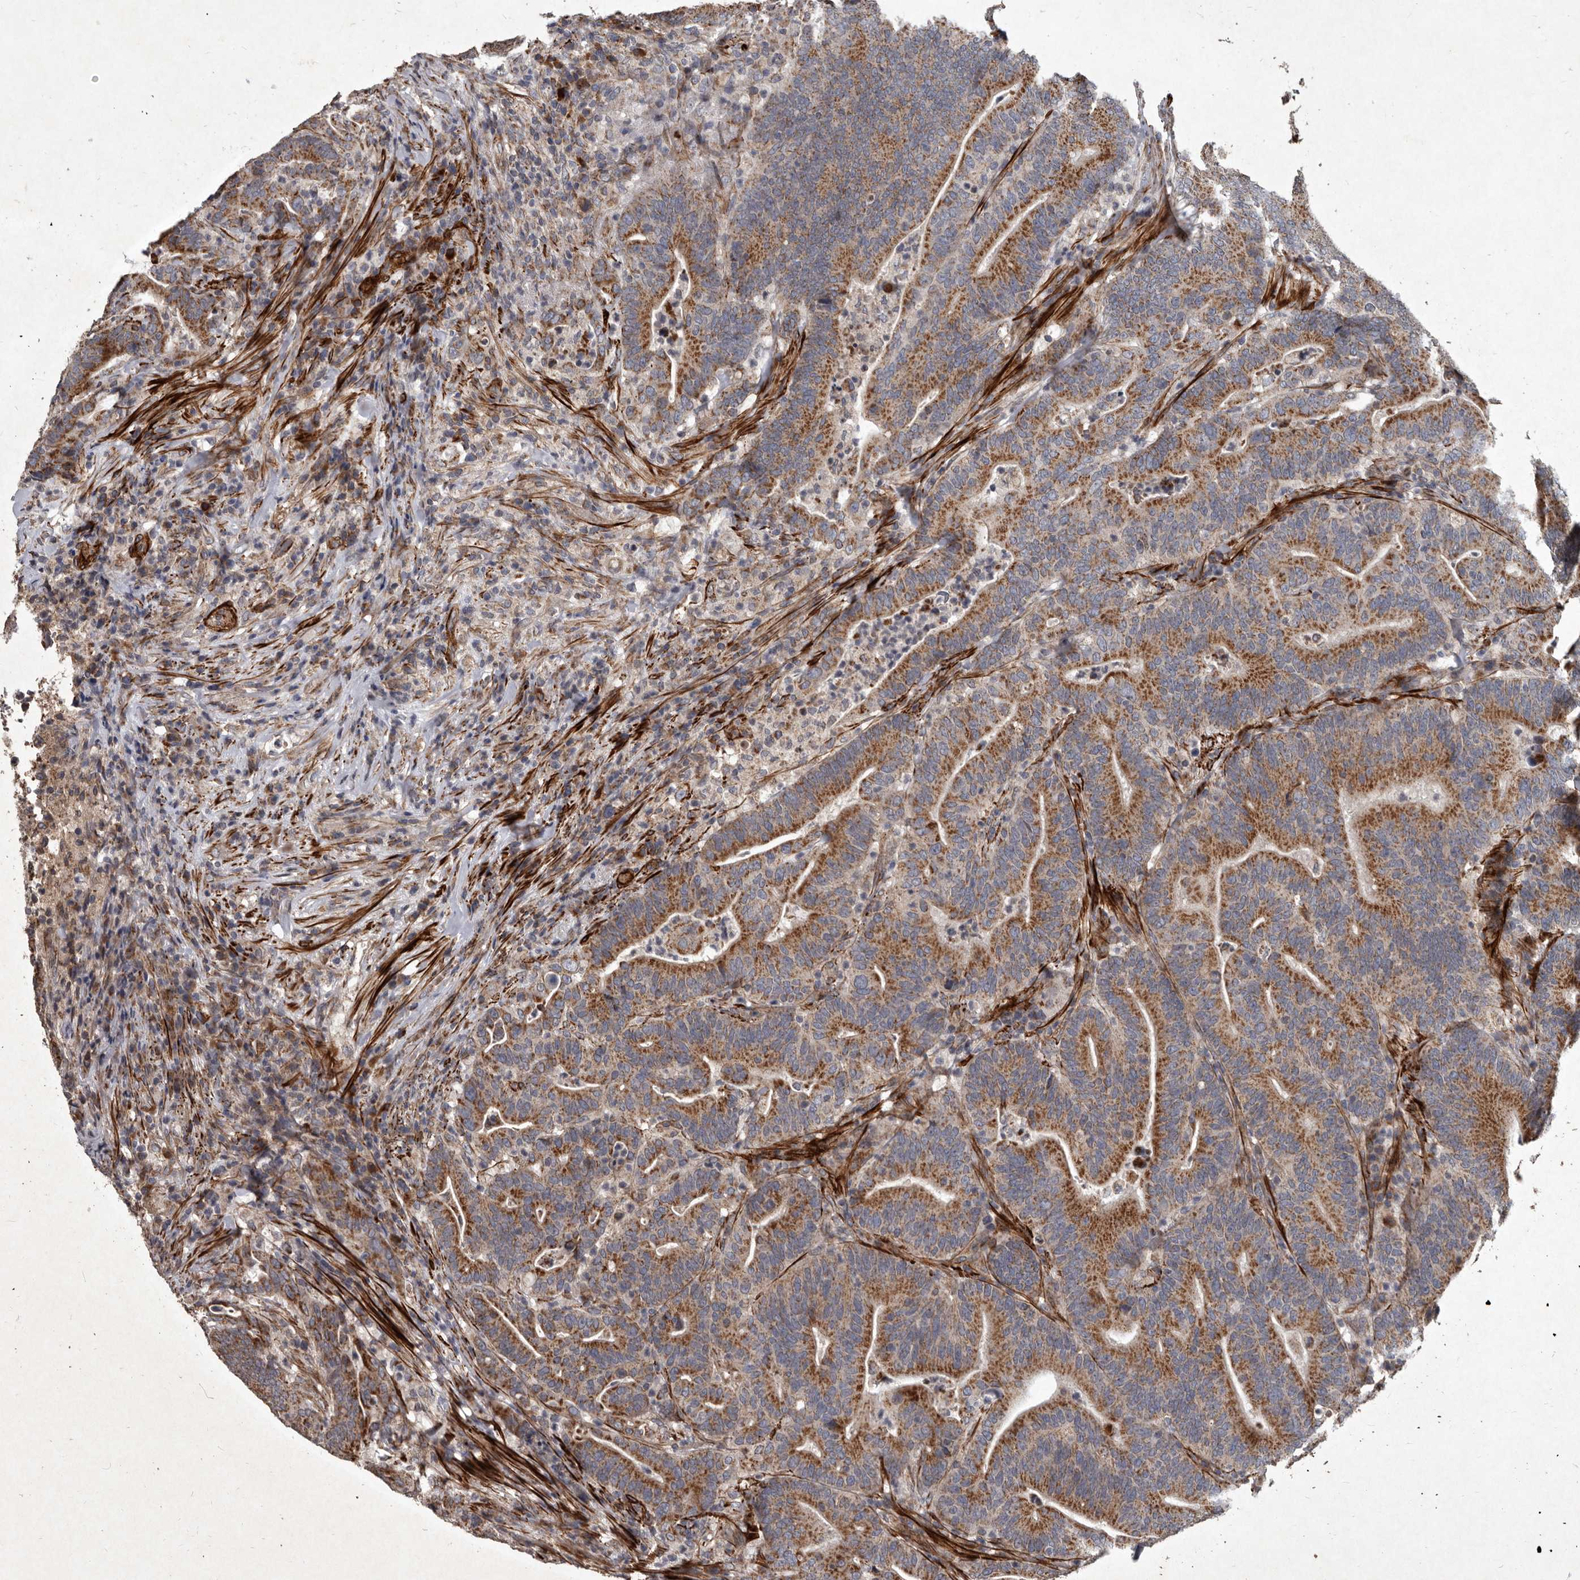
{"staining": {"intensity": "strong", "quantity": ">75%", "location": "cytoplasmic/membranous"}, "tissue": "colorectal cancer", "cell_type": "Tumor cells", "image_type": "cancer", "snomed": [{"axis": "morphology", "description": "Adenocarcinoma, NOS"}, {"axis": "topography", "description": "Colon"}], "caption": "Protein expression analysis of colorectal cancer (adenocarcinoma) exhibits strong cytoplasmic/membranous staining in approximately >75% of tumor cells.", "gene": "MRPS15", "patient": {"sex": "female", "age": 66}}